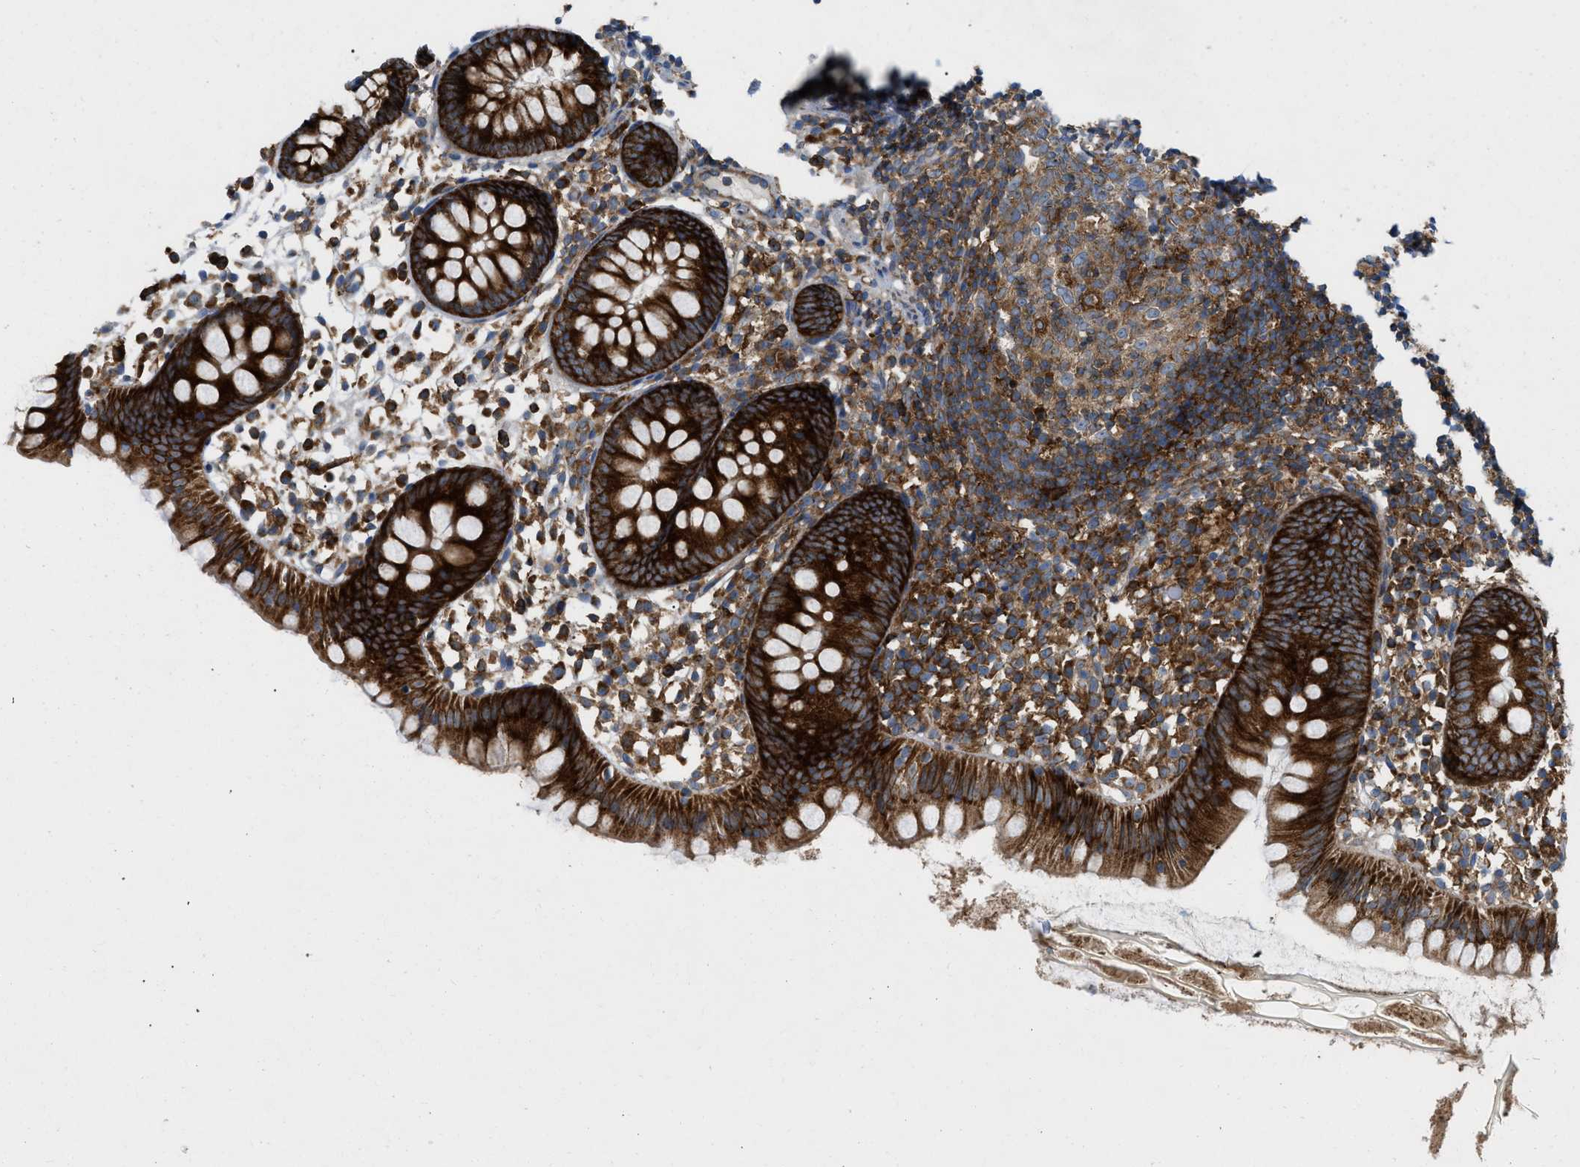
{"staining": {"intensity": "strong", "quantity": ">75%", "location": "cytoplasmic/membranous"}, "tissue": "appendix", "cell_type": "Glandular cells", "image_type": "normal", "snomed": [{"axis": "morphology", "description": "Normal tissue, NOS"}, {"axis": "topography", "description": "Appendix"}], "caption": "IHC image of benign appendix stained for a protein (brown), which exhibits high levels of strong cytoplasmic/membranous expression in about >75% of glandular cells.", "gene": "GPAT4", "patient": {"sex": "female", "age": 20}}